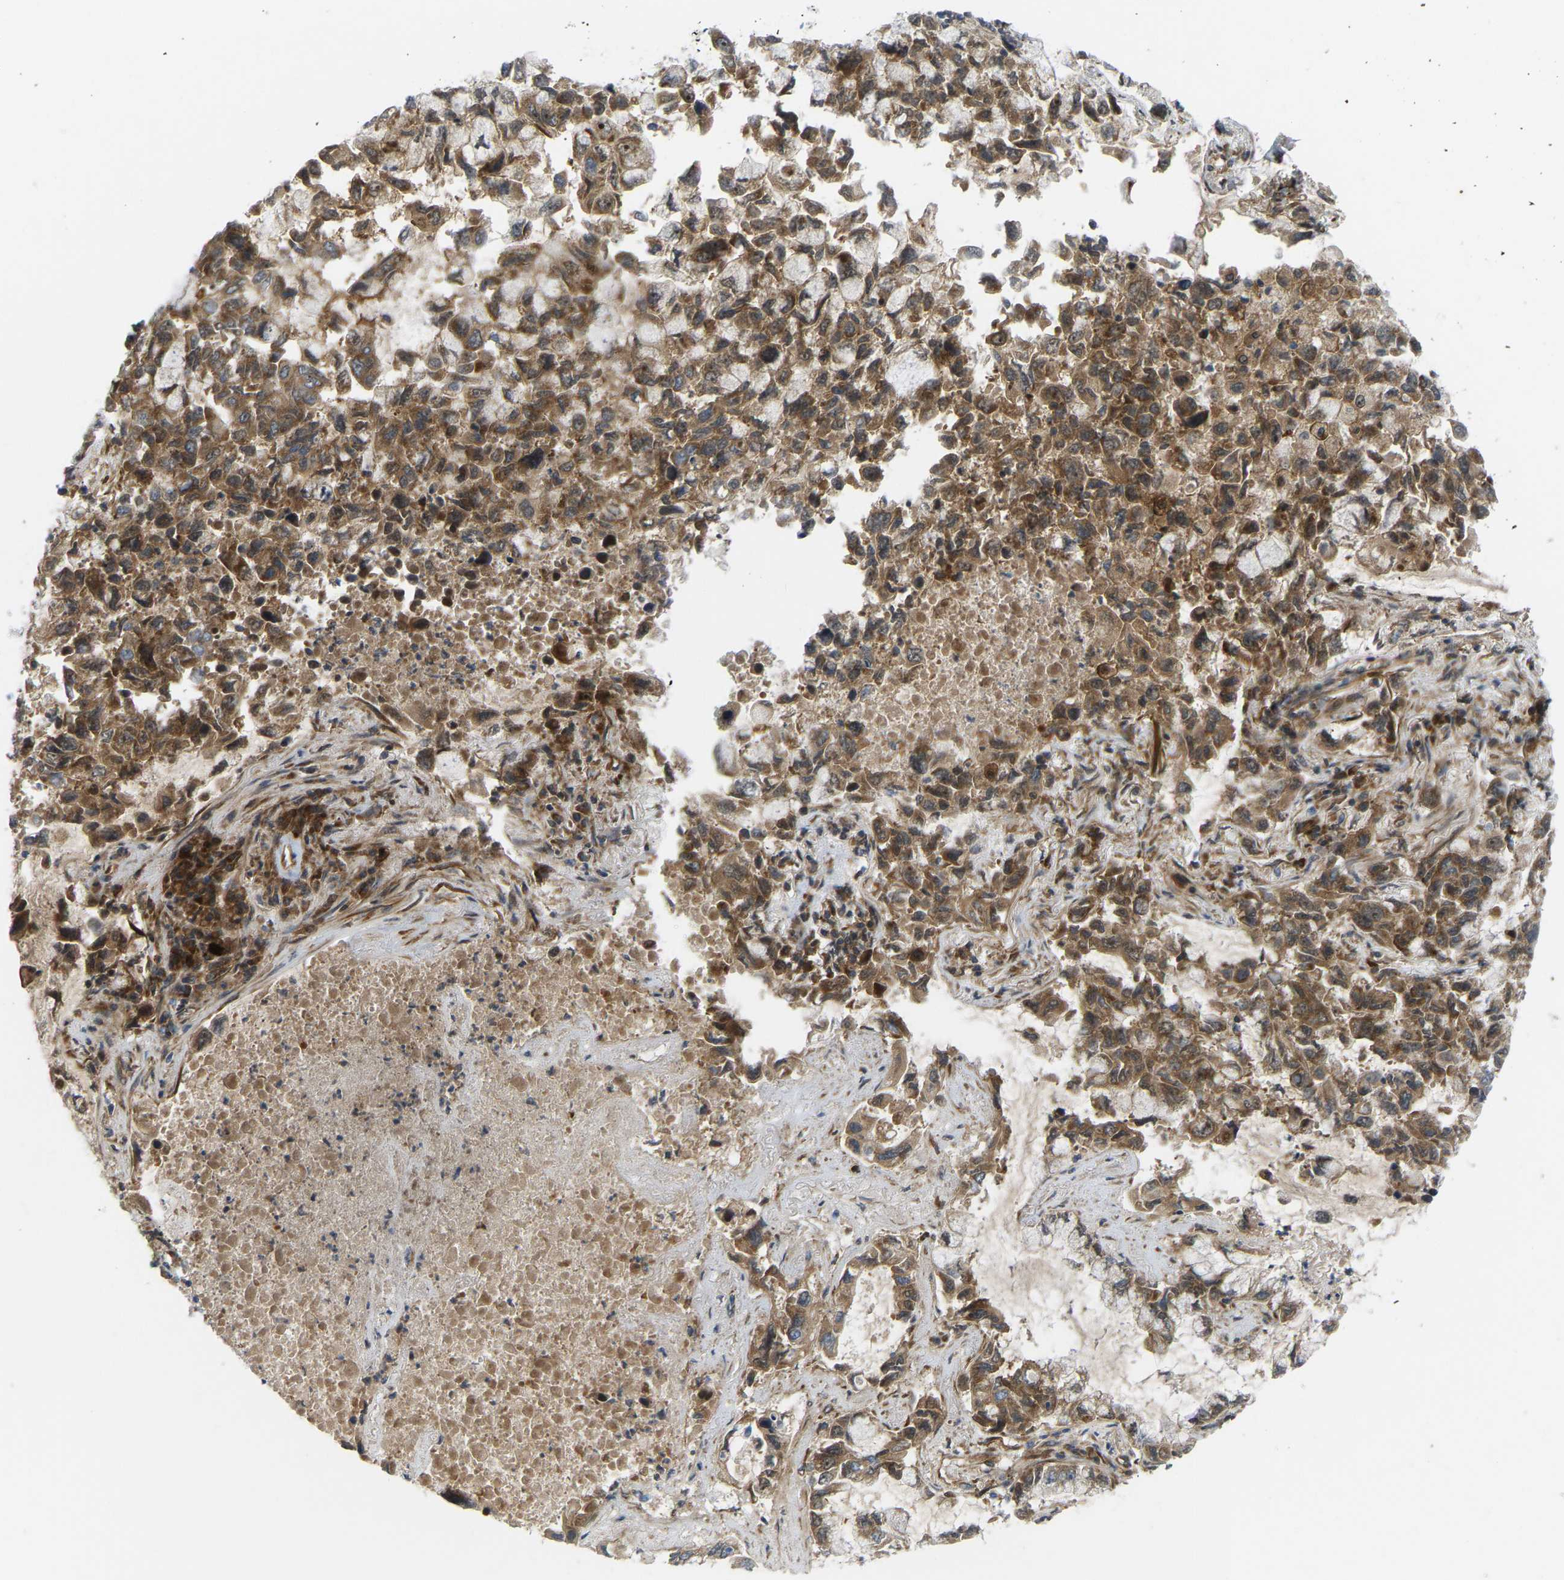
{"staining": {"intensity": "moderate", "quantity": ">75%", "location": "cytoplasmic/membranous"}, "tissue": "lung cancer", "cell_type": "Tumor cells", "image_type": "cancer", "snomed": [{"axis": "morphology", "description": "Adenocarcinoma, NOS"}, {"axis": "topography", "description": "Lung"}], "caption": "Lung adenocarcinoma tissue displays moderate cytoplasmic/membranous expression in approximately >75% of tumor cells, visualized by immunohistochemistry.", "gene": "PICALM", "patient": {"sex": "male", "age": 64}}